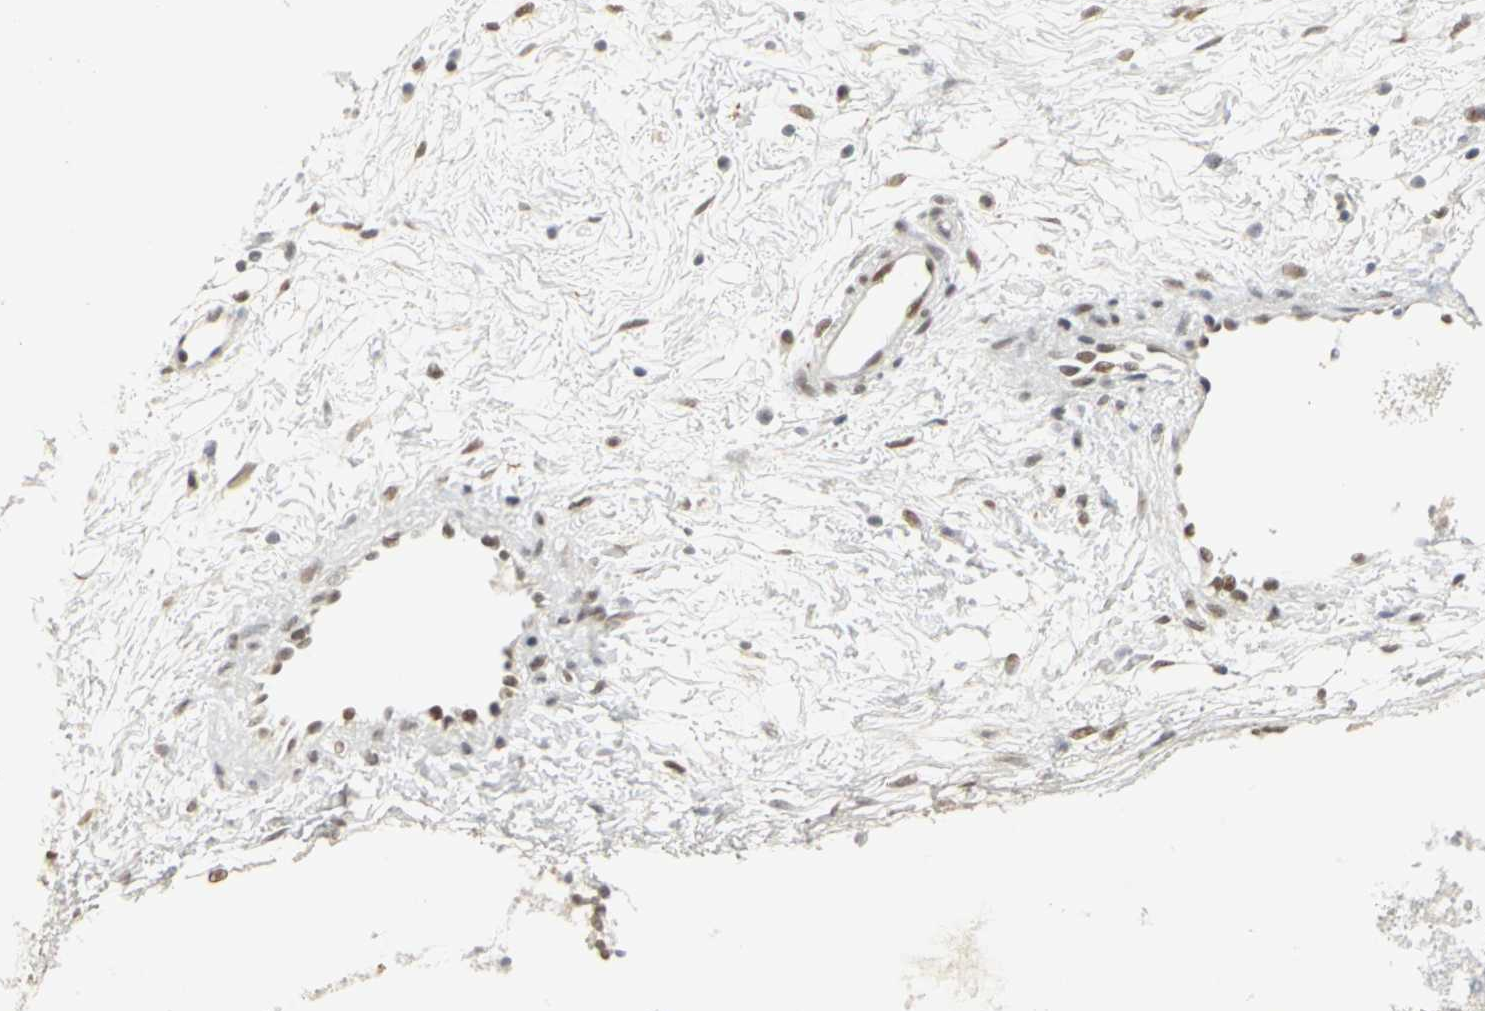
{"staining": {"intensity": "strong", "quantity": ">75%", "location": "nuclear"}, "tissue": "nasopharynx", "cell_type": "Respiratory epithelial cells", "image_type": "normal", "snomed": [{"axis": "morphology", "description": "Normal tissue, NOS"}, {"axis": "topography", "description": "Nasopharynx"}], "caption": "This photomicrograph exhibits immunohistochemistry staining of benign nasopharynx, with high strong nuclear expression in about >75% of respiratory epithelial cells.", "gene": "CBX3", "patient": {"sex": "male", "age": 21}}